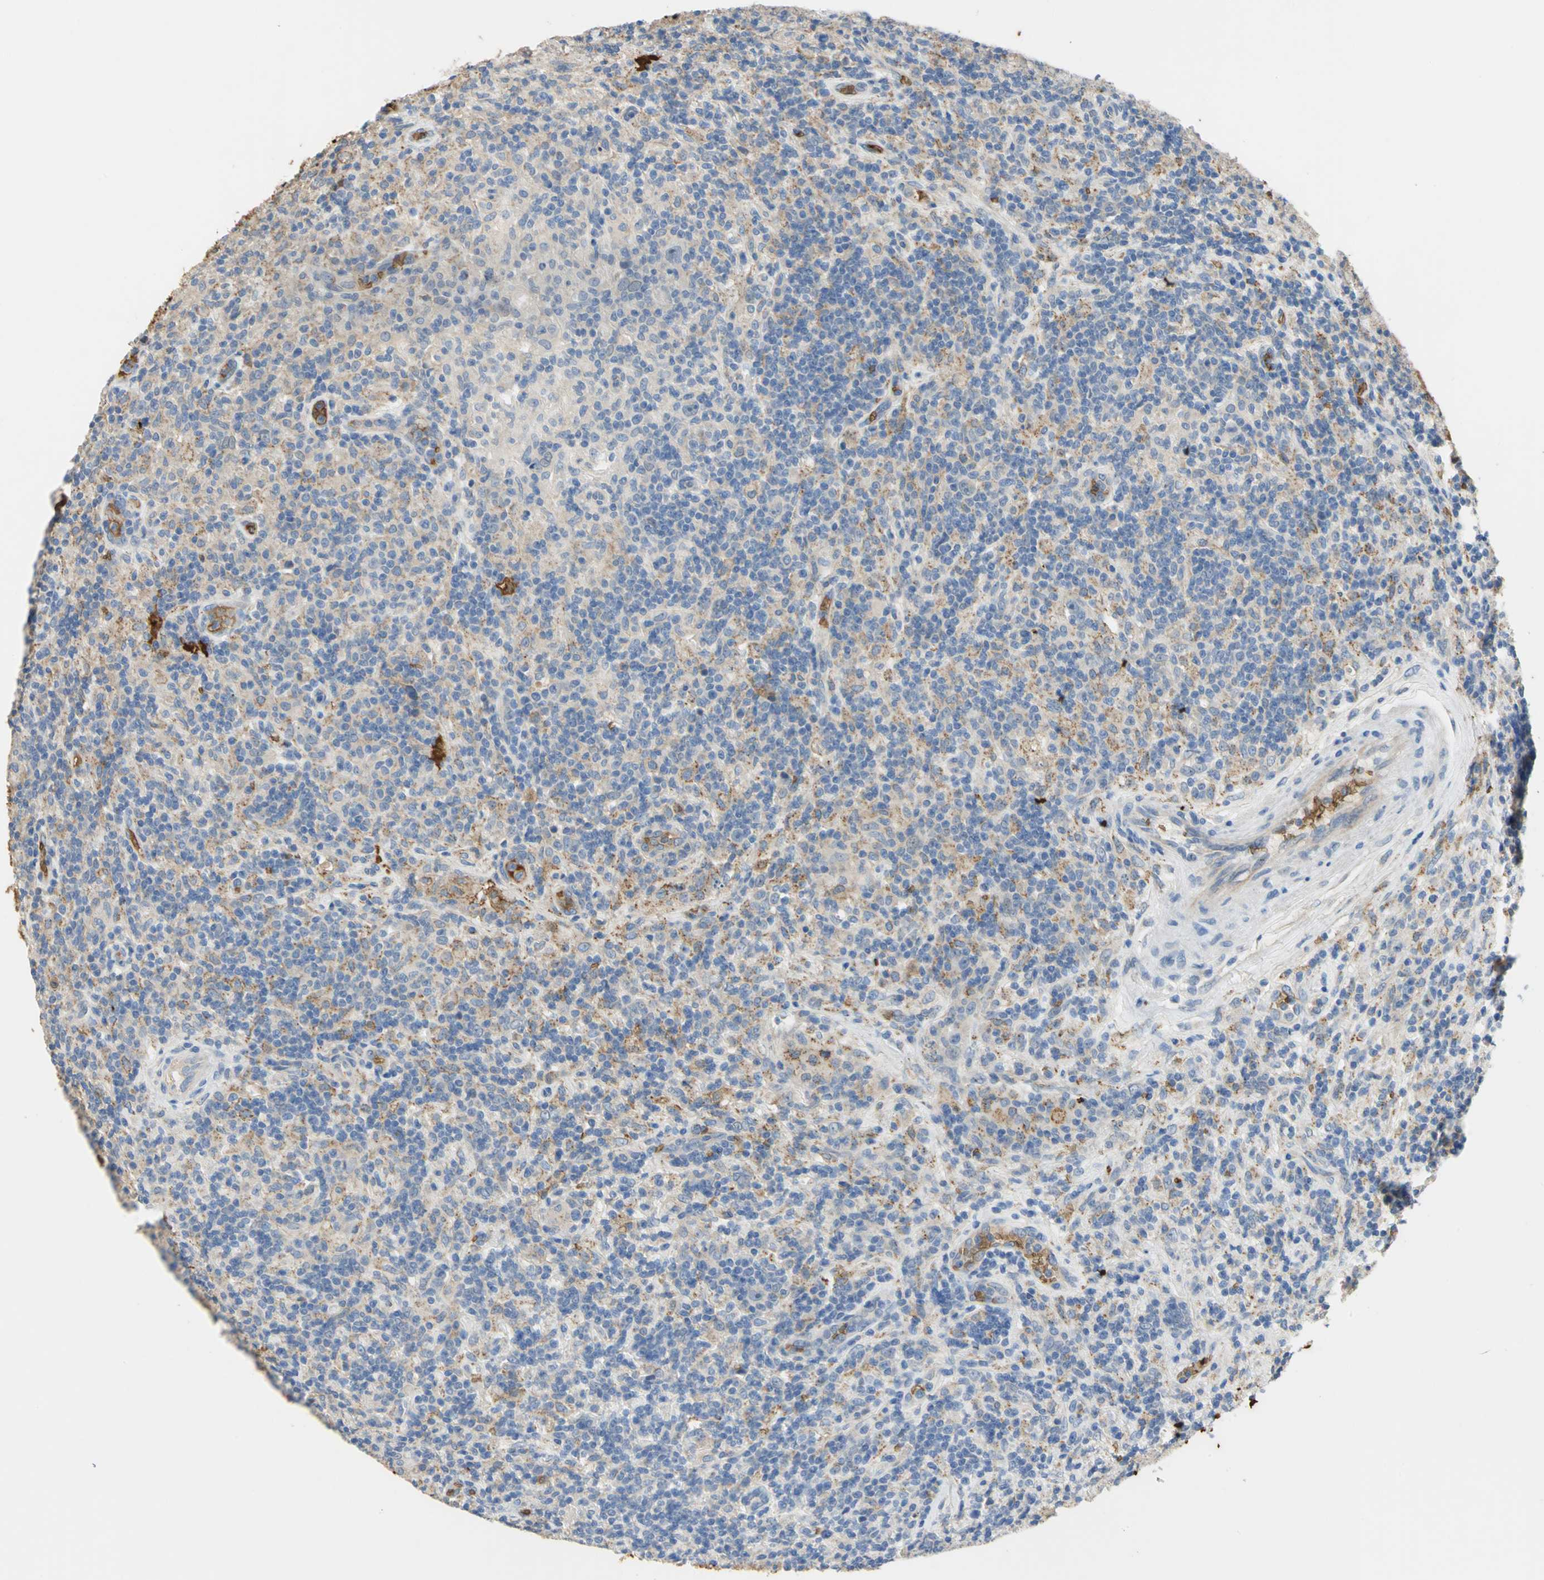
{"staining": {"intensity": "moderate", "quantity": "<25%", "location": "cytoplasmic/membranous"}, "tissue": "lymphoma", "cell_type": "Tumor cells", "image_type": "cancer", "snomed": [{"axis": "morphology", "description": "Hodgkin's disease, NOS"}, {"axis": "topography", "description": "Lymph node"}], "caption": "Lymphoma stained for a protein (brown) reveals moderate cytoplasmic/membranous positive staining in about <25% of tumor cells.", "gene": "TREM1", "patient": {"sex": "male", "age": 70}}